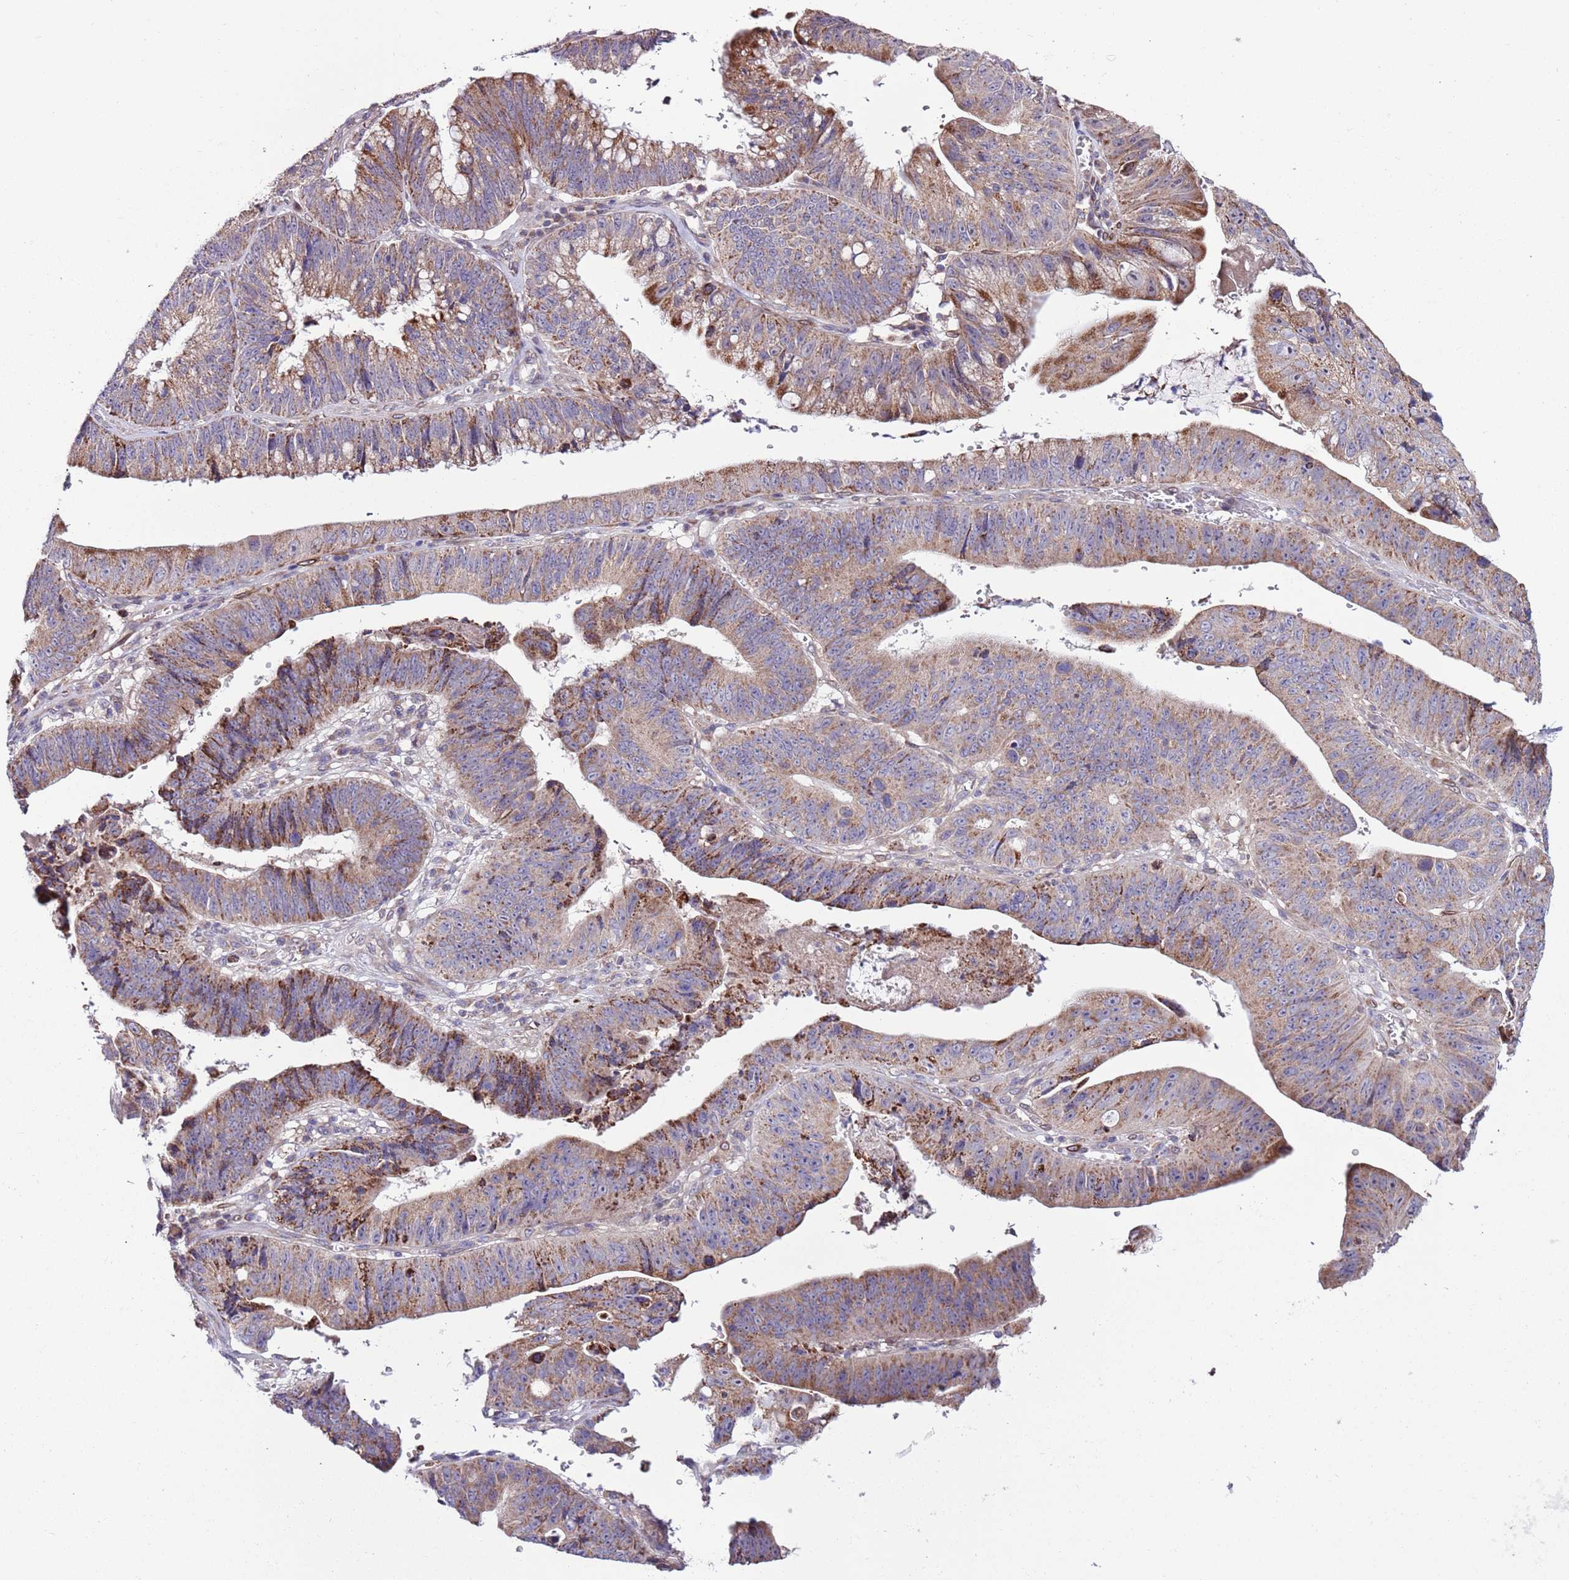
{"staining": {"intensity": "moderate", "quantity": "25%-75%", "location": "cytoplasmic/membranous"}, "tissue": "stomach cancer", "cell_type": "Tumor cells", "image_type": "cancer", "snomed": [{"axis": "morphology", "description": "Adenocarcinoma, NOS"}, {"axis": "topography", "description": "Stomach"}], "caption": "Protein expression analysis of human stomach cancer (adenocarcinoma) reveals moderate cytoplasmic/membranous staining in approximately 25%-75% of tumor cells. Nuclei are stained in blue.", "gene": "SMG1", "patient": {"sex": "male", "age": 59}}